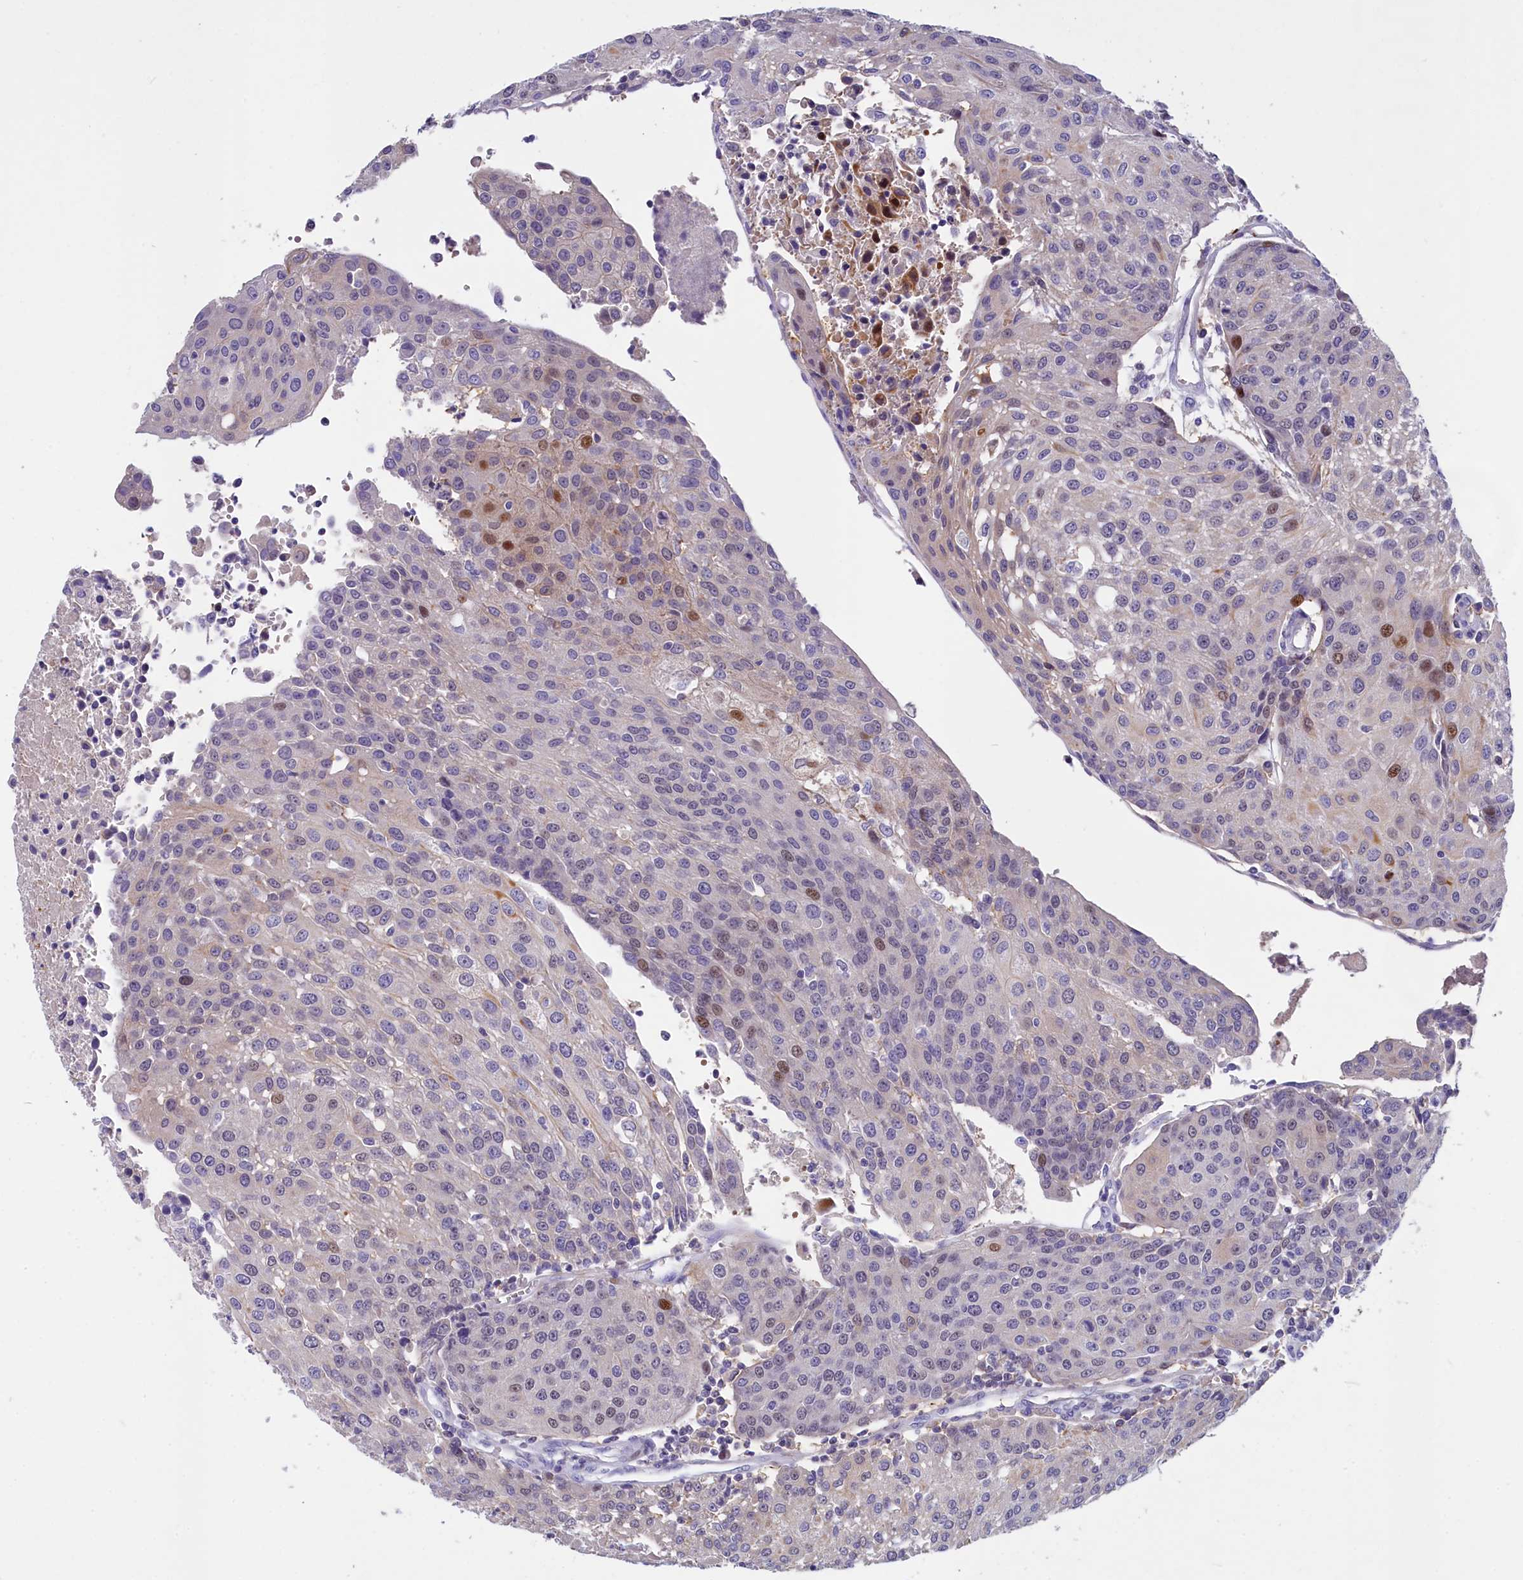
{"staining": {"intensity": "moderate", "quantity": "<25%", "location": "nuclear"}, "tissue": "urothelial cancer", "cell_type": "Tumor cells", "image_type": "cancer", "snomed": [{"axis": "morphology", "description": "Urothelial carcinoma, High grade"}, {"axis": "topography", "description": "Urinary bladder"}], "caption": "Immunohistochemistry image of urothelial carcinoma (high-grade) stained for a protein (brown), which demonstrates low levels of moderate nuclear positivity in about <25% of tumor cells.", "gene": "NKPD1", "patient": {"sex": "female", "age": 85}}